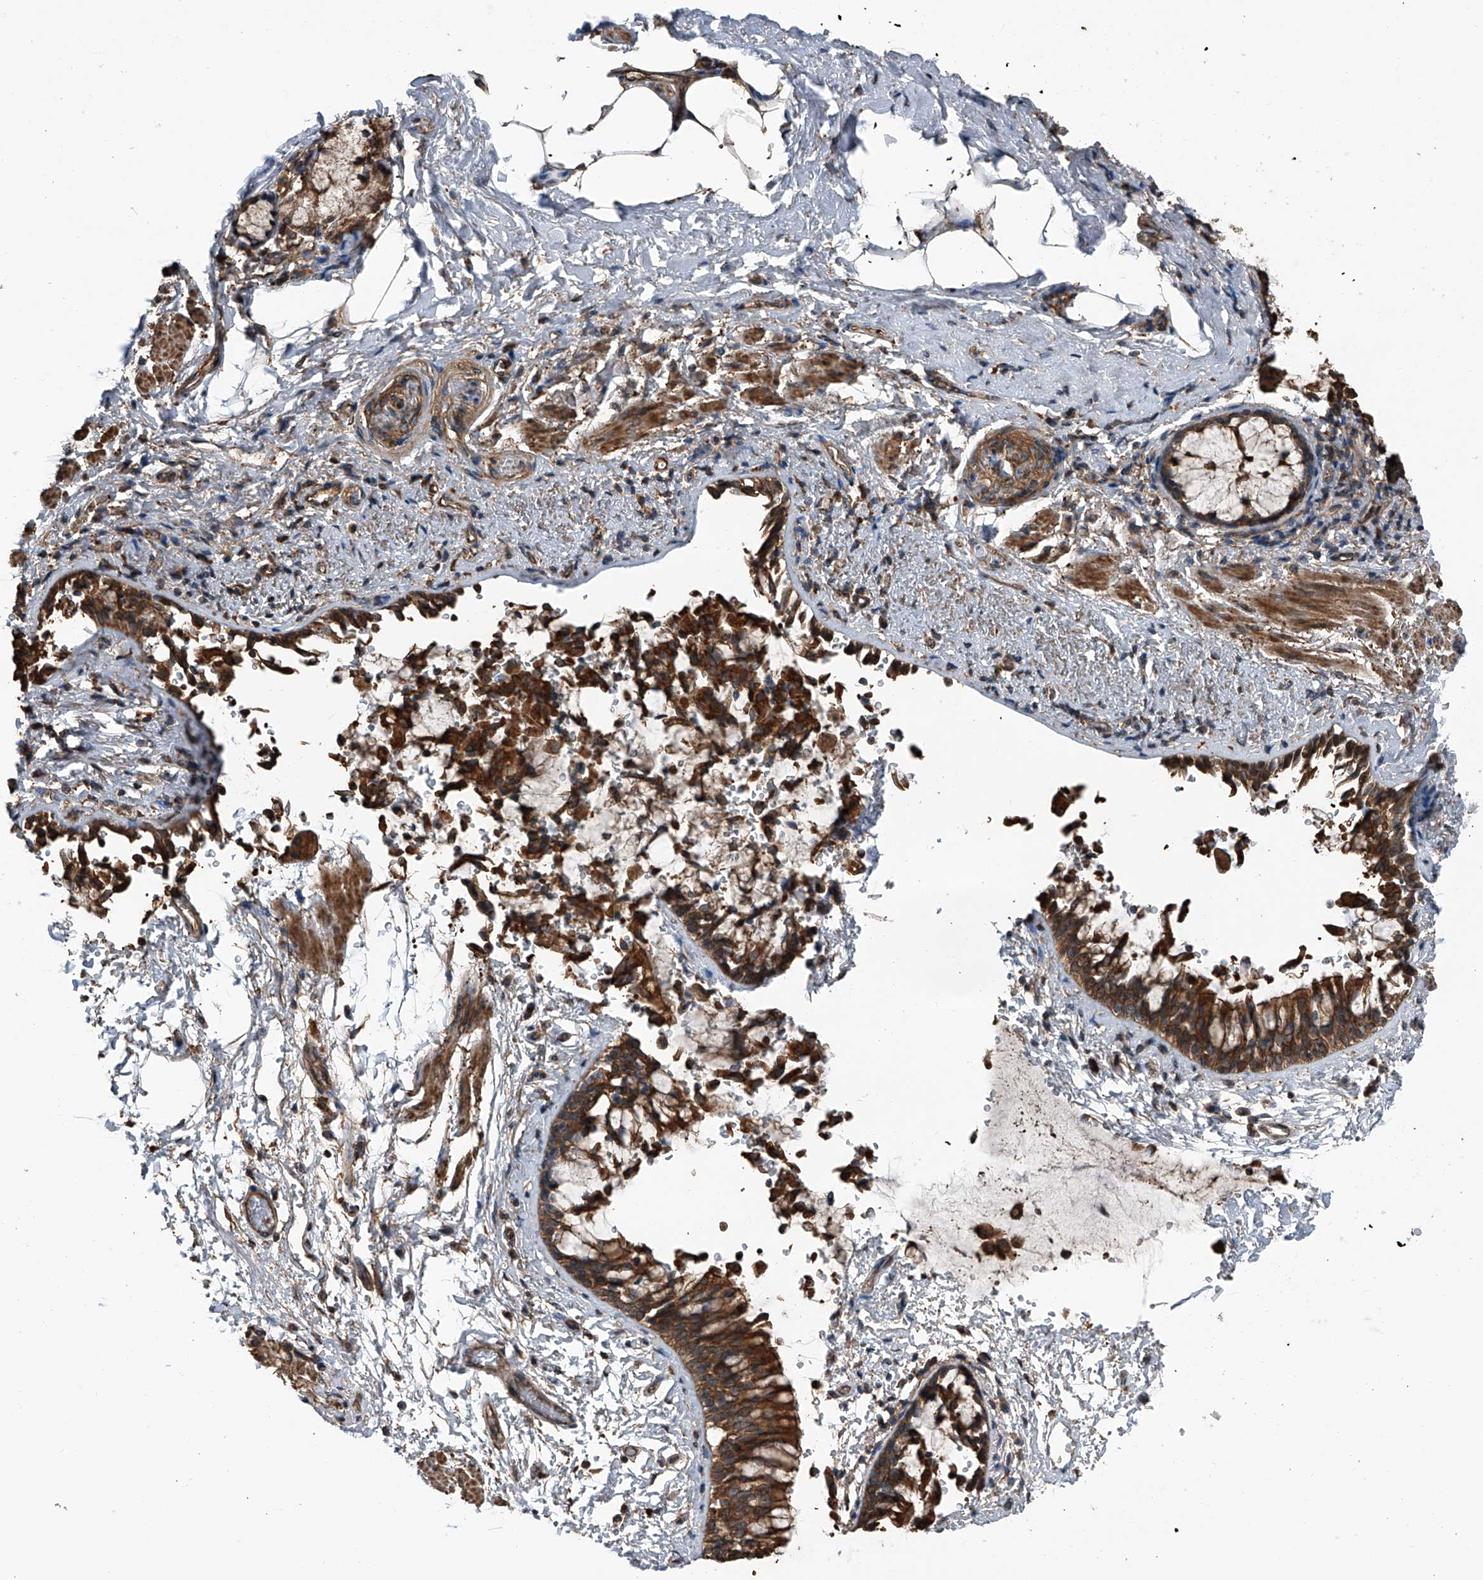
{"staining": {"intensity": "strong", "quantity": ">75%", "location": "cytoplasmic/membranous"}, "tissue": "bronchus", "cell_type": "Respiratory epithelial cells", "image_type": "normal", "snomed": [{"axis": "morphology", "description": "Normal tissue, NOS"}, {"axis": "morphology", "description": "Inflammation, NOS"}, {"axis": "topography", "description": "Cartilage tissue"}, {"axis": "topography", "description": "Bronchus"}, {"axis": "topography", "description": "Lung"}], "caption": "IHC micrograph of unremarkable bronchus: human bronchus stained using immunohistochemistry reveals high levels of strong protein expression localized specifically in the cytoplasmic/membranous of respiratory epithelial cells, appearing as a cytoplasmic/membranous brown color.", "gene": "KCNJ2", "patient": {"sex": "female", "age": 64}}